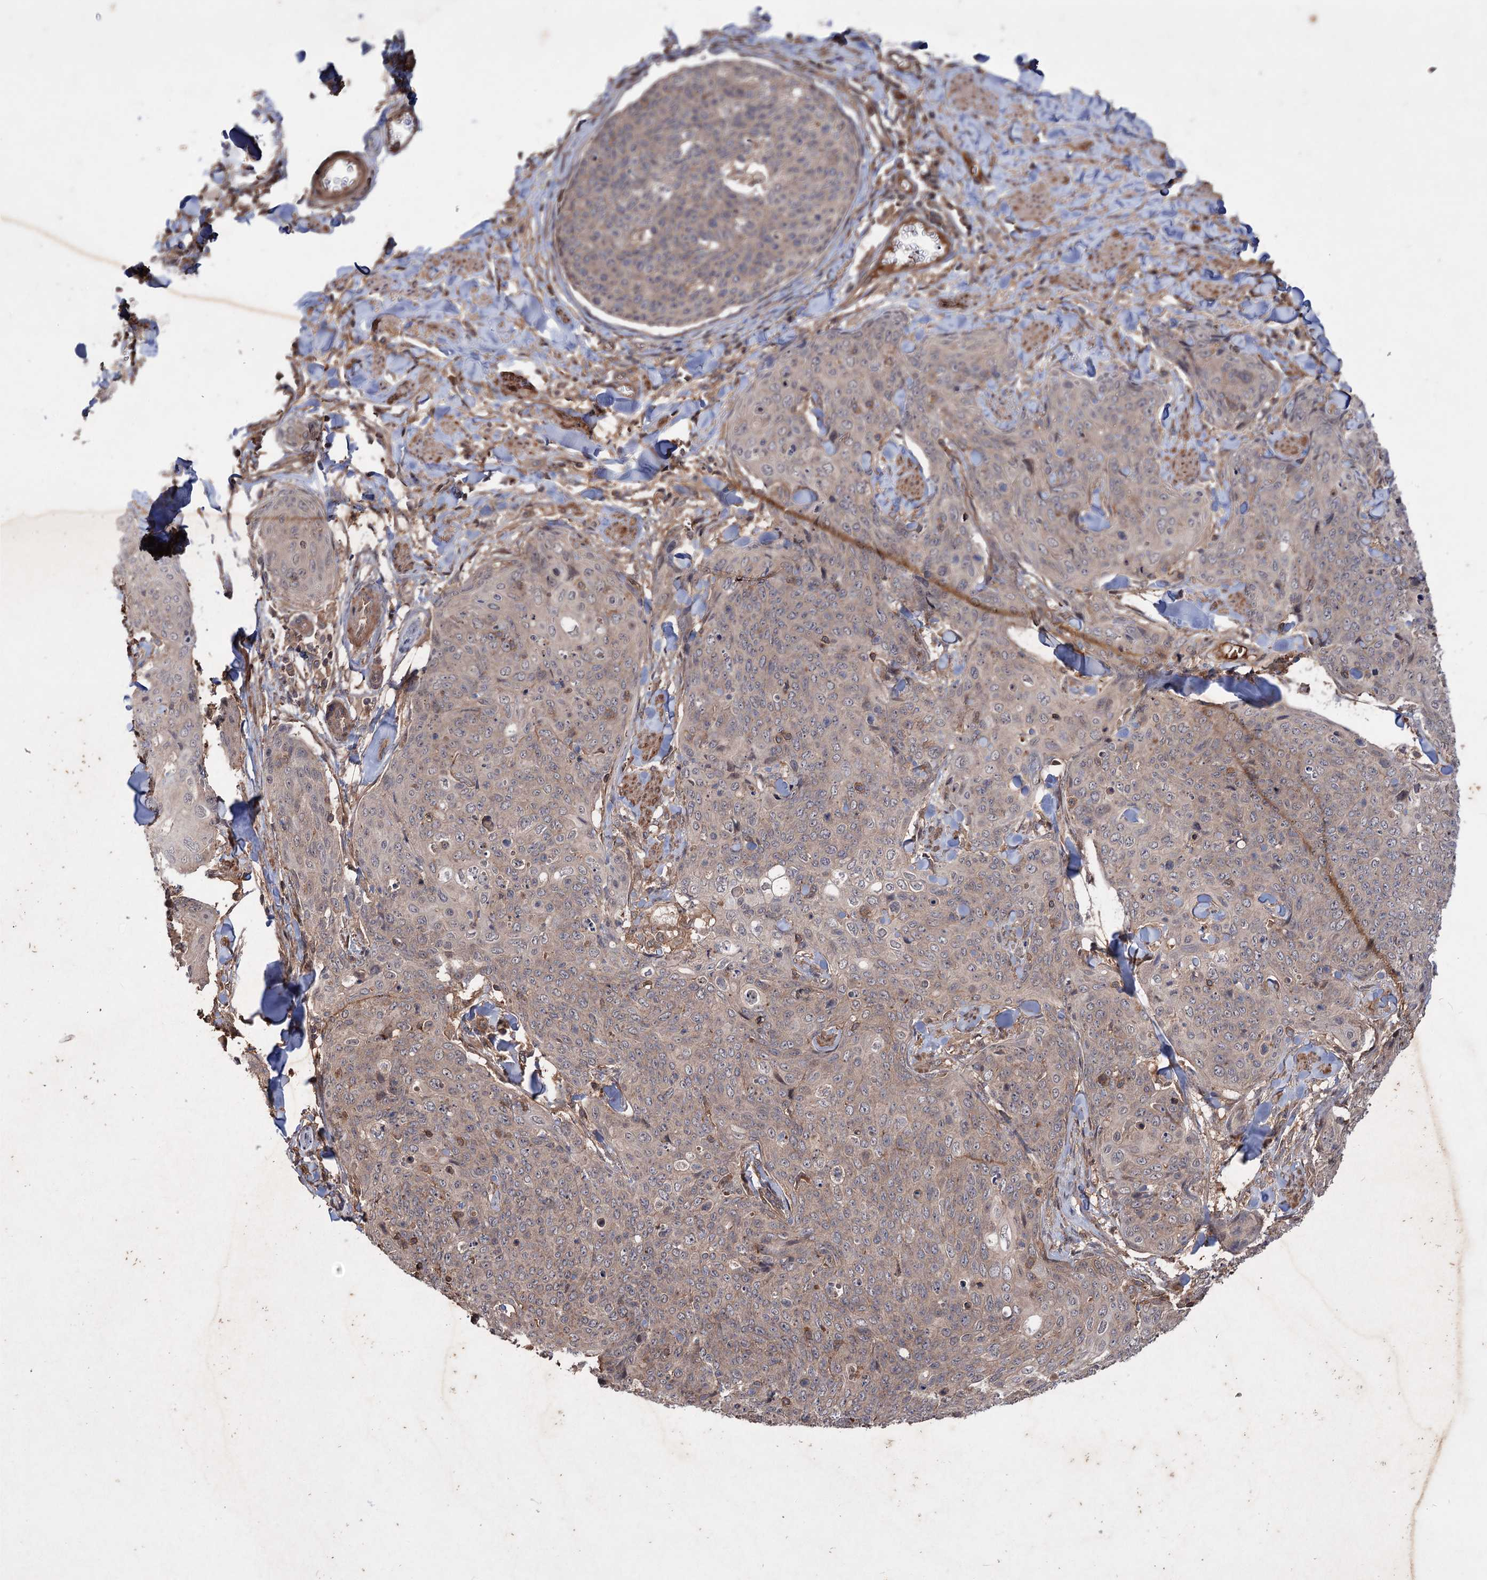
{"staining": {"intensity": "weak", "quantity": "25%-75%", "location": "cytoplasmic/membranous"}, "tissue": "skin cancer", "cell_type": "Tumor cells", "image_type": "cancer", "snomed": [{"axis": "morphology", "description": "Squamous cell carcinoma, NOS"}, {"axis": "topography", "description": "Skin"}, {"axis": "topography", "description": "Vulva"}], "caption": "The immunohistochemical stain labels weak cytoplasmic/membranous staining in tumor cells of skin squamous cell carcinoma tissue. (DAB IHC with brightfield microscopy, high magnification).", "gene": "ADK", "patient": {"sex": "female", "age": 85}}